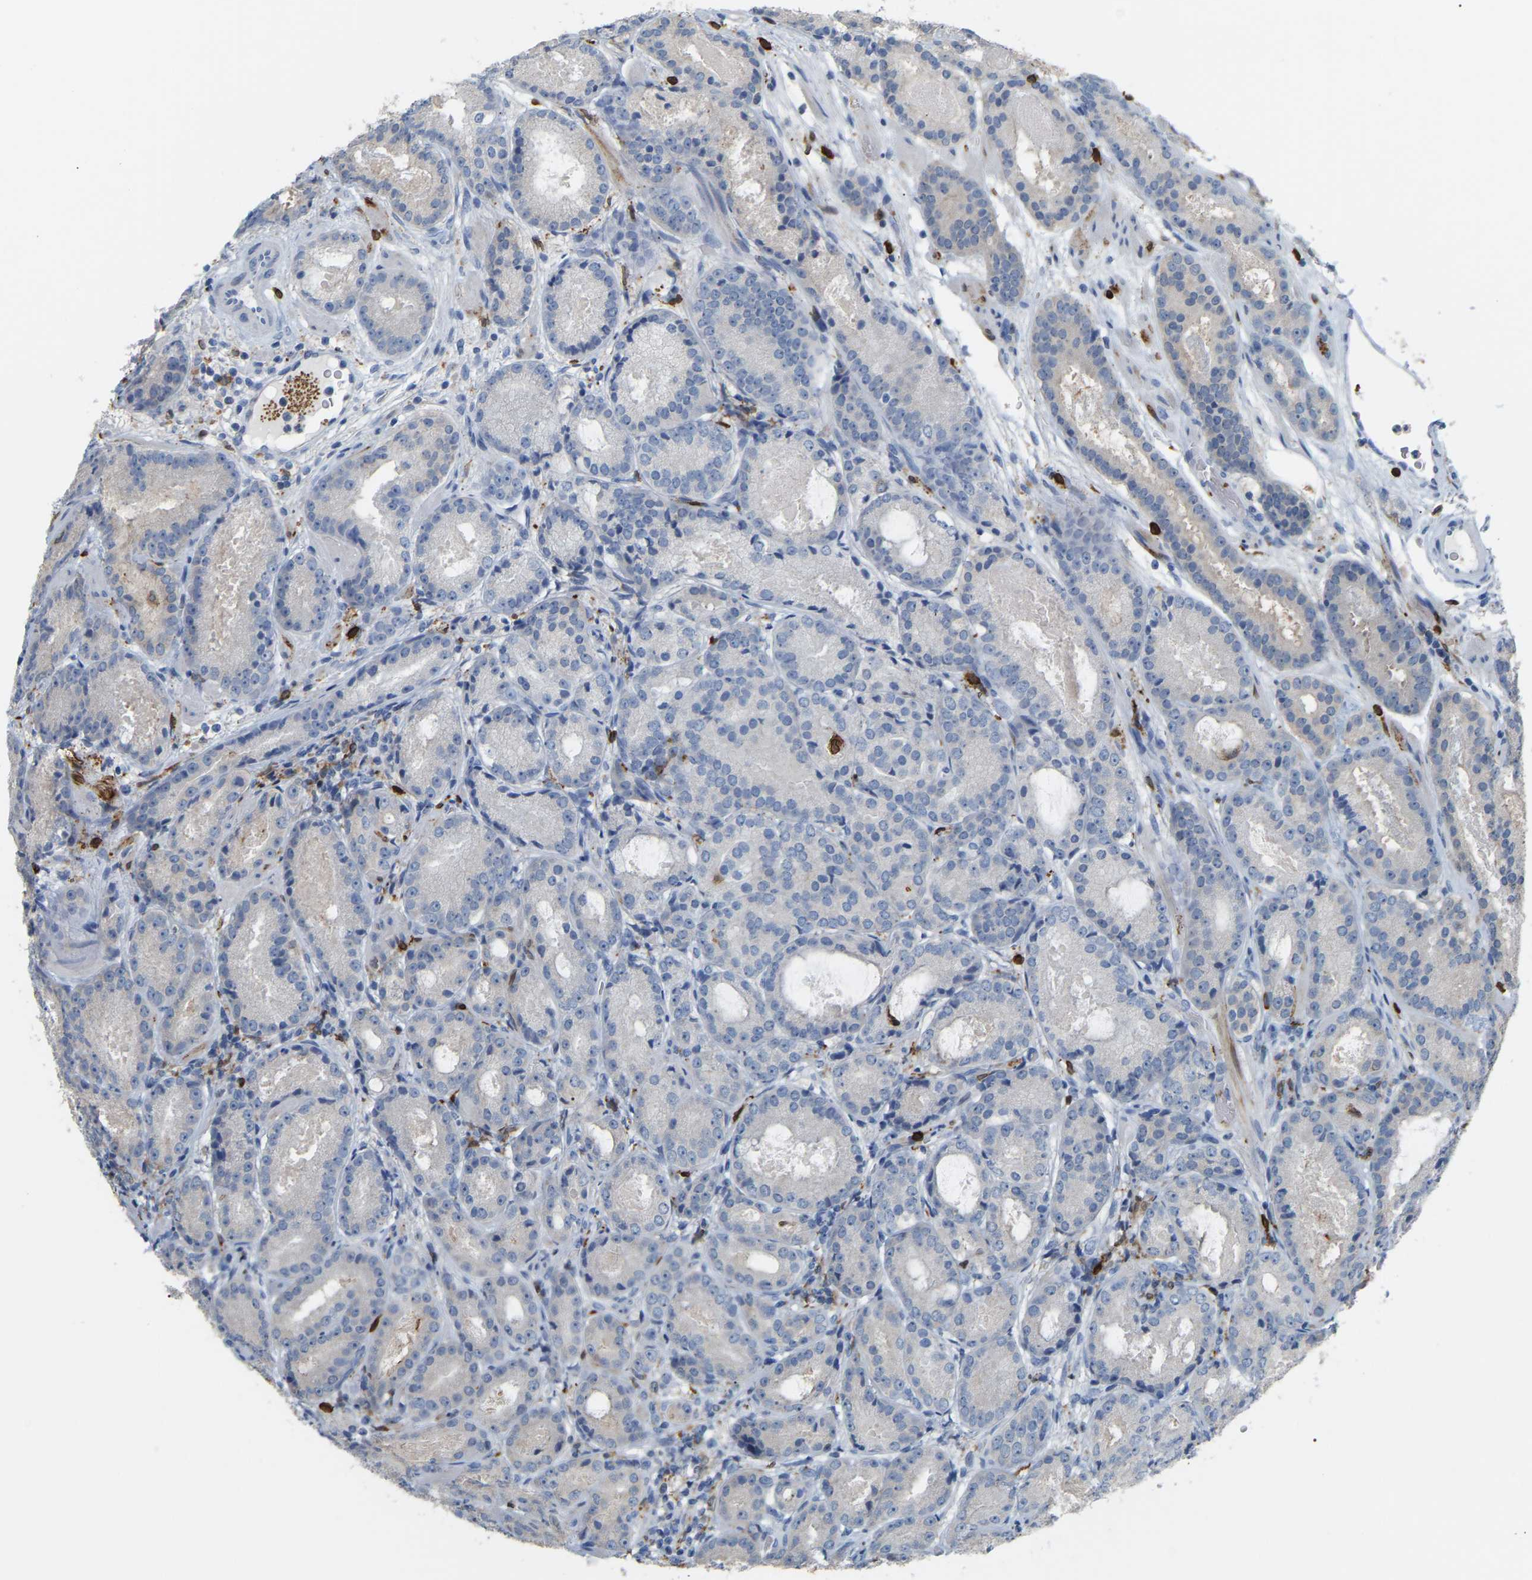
{"staining": {"intensity": "negative", "quantity": "none", "location": "none"}, "tissue": "prostate cancer", "cell_type": "Tumor cells", "image_type": "cancer", "snomed": [{"axis": "morphology", "description": "Adenocarcinoma, Low grade"}, {"axis": "topography", "description": "Prostate"}], "caption": "There is no significant positivity in tumor cells of prostate cancer (low-grade adenocarcinoma).", "gene": "PTGS1", "patient": {"sex": "male", "age": 69}}